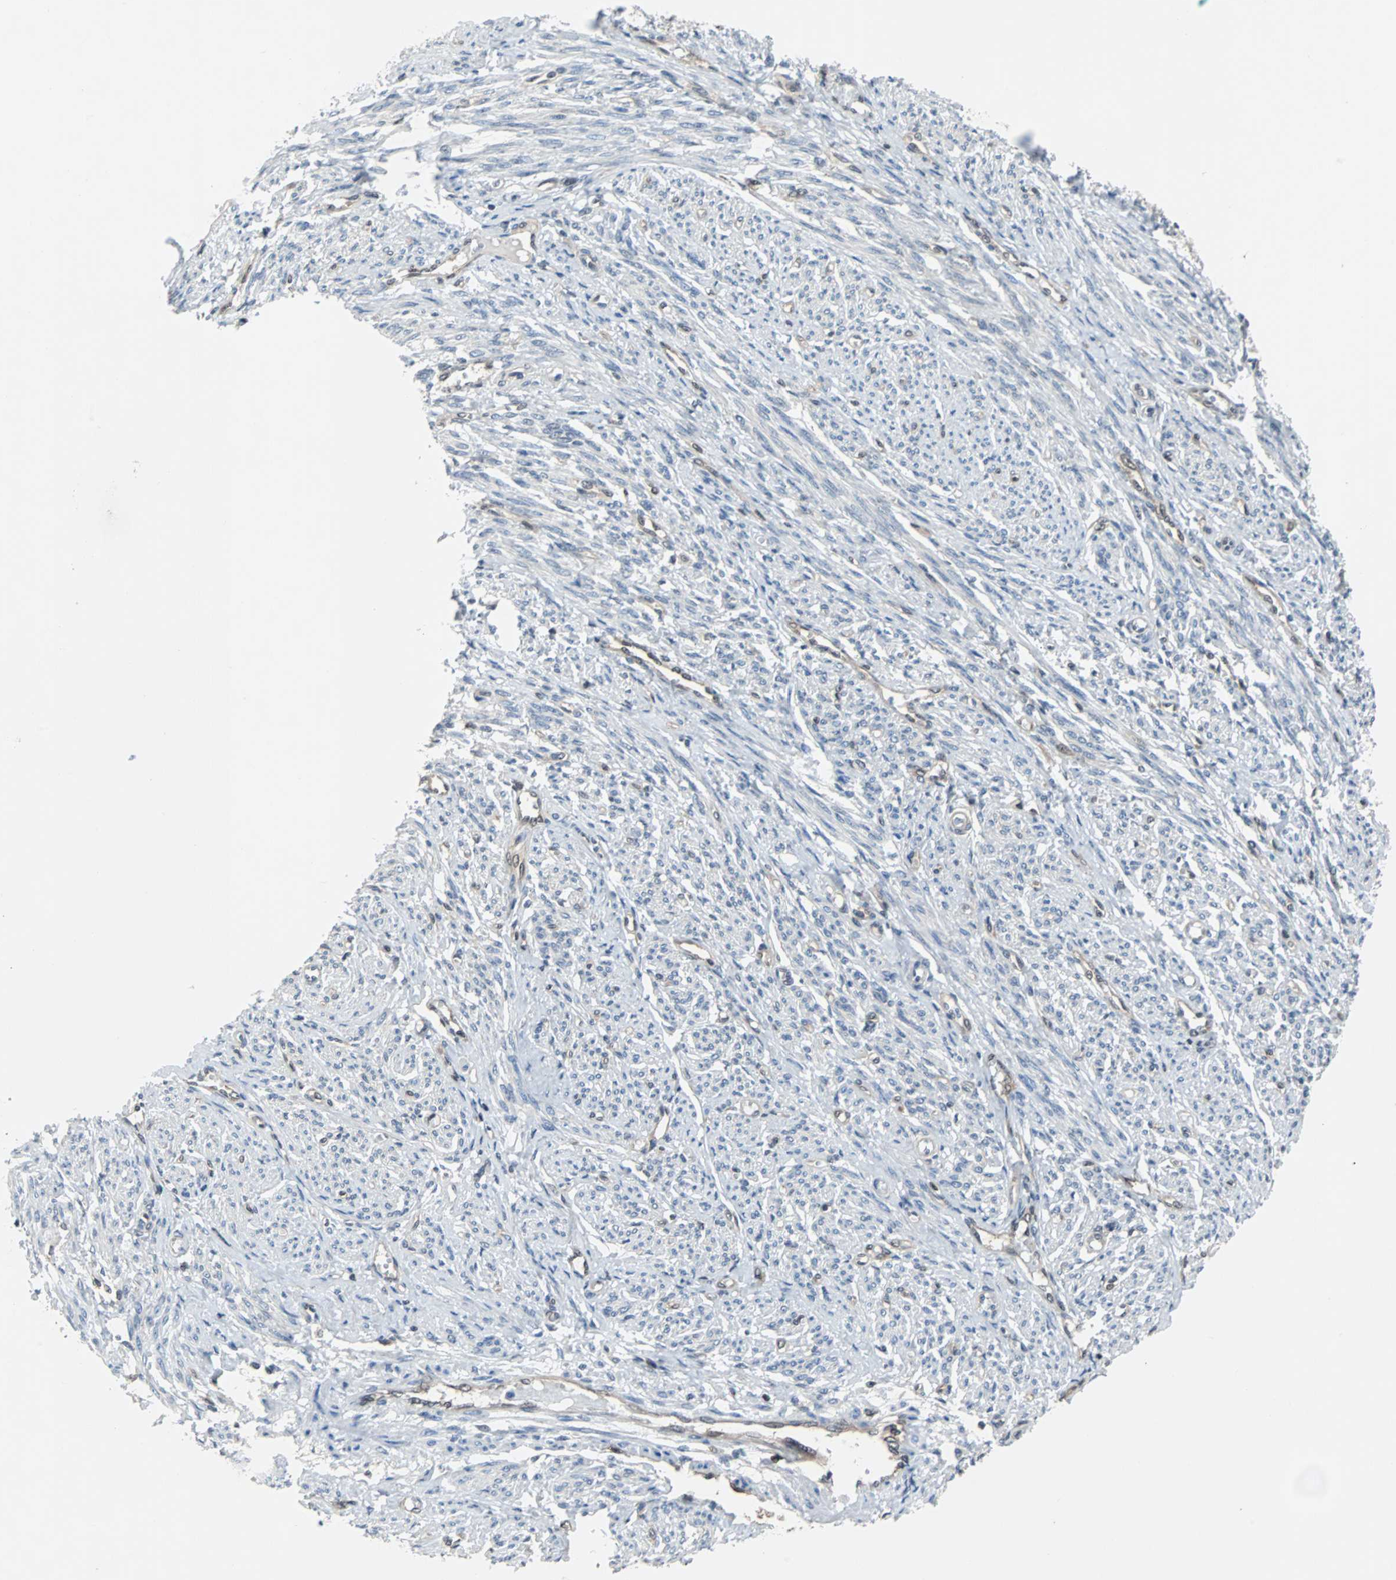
{"staining": {"intensity": "weak", "quantity": "25%-75%", "location": "cytoplasmic/membranous"}, "tissue": "smooth muscle", "cell_type": "Smooth muscle cells", "image_type": "normal", "snomed": [{"axis": "morphology", "description": "Normal tissue, NOS"}, {"axis": "topography", "description": "Smooth muscle"}], "caption": "Smooth muscle stained with DAB (3,3'-diaminobenzidine) IHC shows low levels of weak cytoplasmic/membranous positivity in approximately 25%-75% of smooth muscle cells. (DAB (3,3'-diaminobenzidine) IHC with brightfield microscopy, high magnification).", "gene": "MAP2K6", "patient": {"sex": "female", "age": 65}}